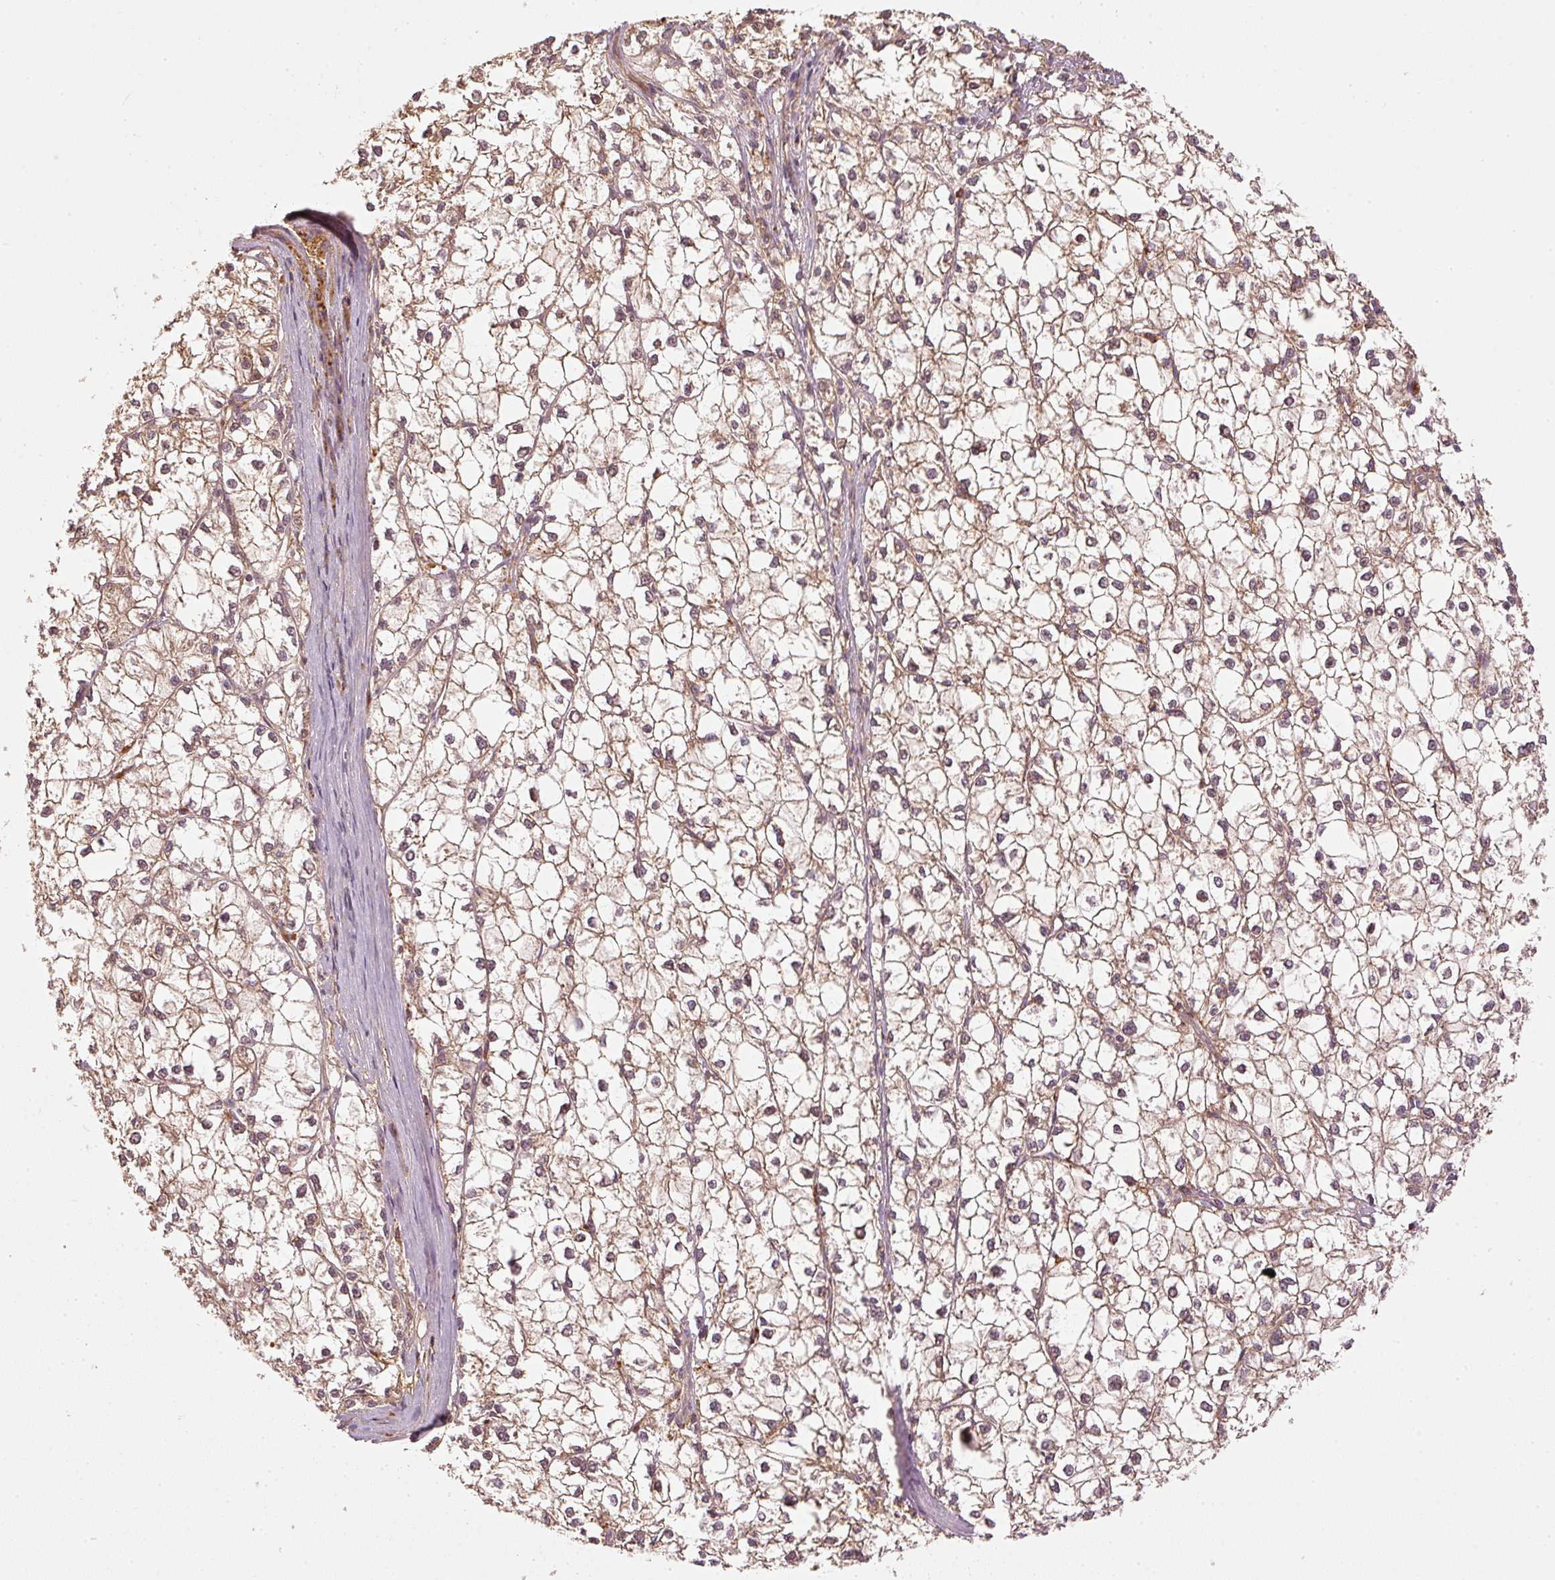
{"staining": {"intensity": "moderate", "quantity": ">75%", "location": "cytoplasmic/membranous"}, "tissue": "liver cancer", "cell_type": "Tumor cells", "image_type": "cancer", "snomed": [{"axis": "morphology", "description": "Carcinoma, Hepatocellular, NOS"}, {"axis": "topography", "description": "Liver"}], "caption": "Brown immunohistochemical staining in human liver cancer (hepatocellular carcinoma) shows moderate cytoplasmic/membranous expression in approximately >75% of tumor cells.", "gene": "MTHFD1L", "patient": {"sex": "female", "age": 43}}